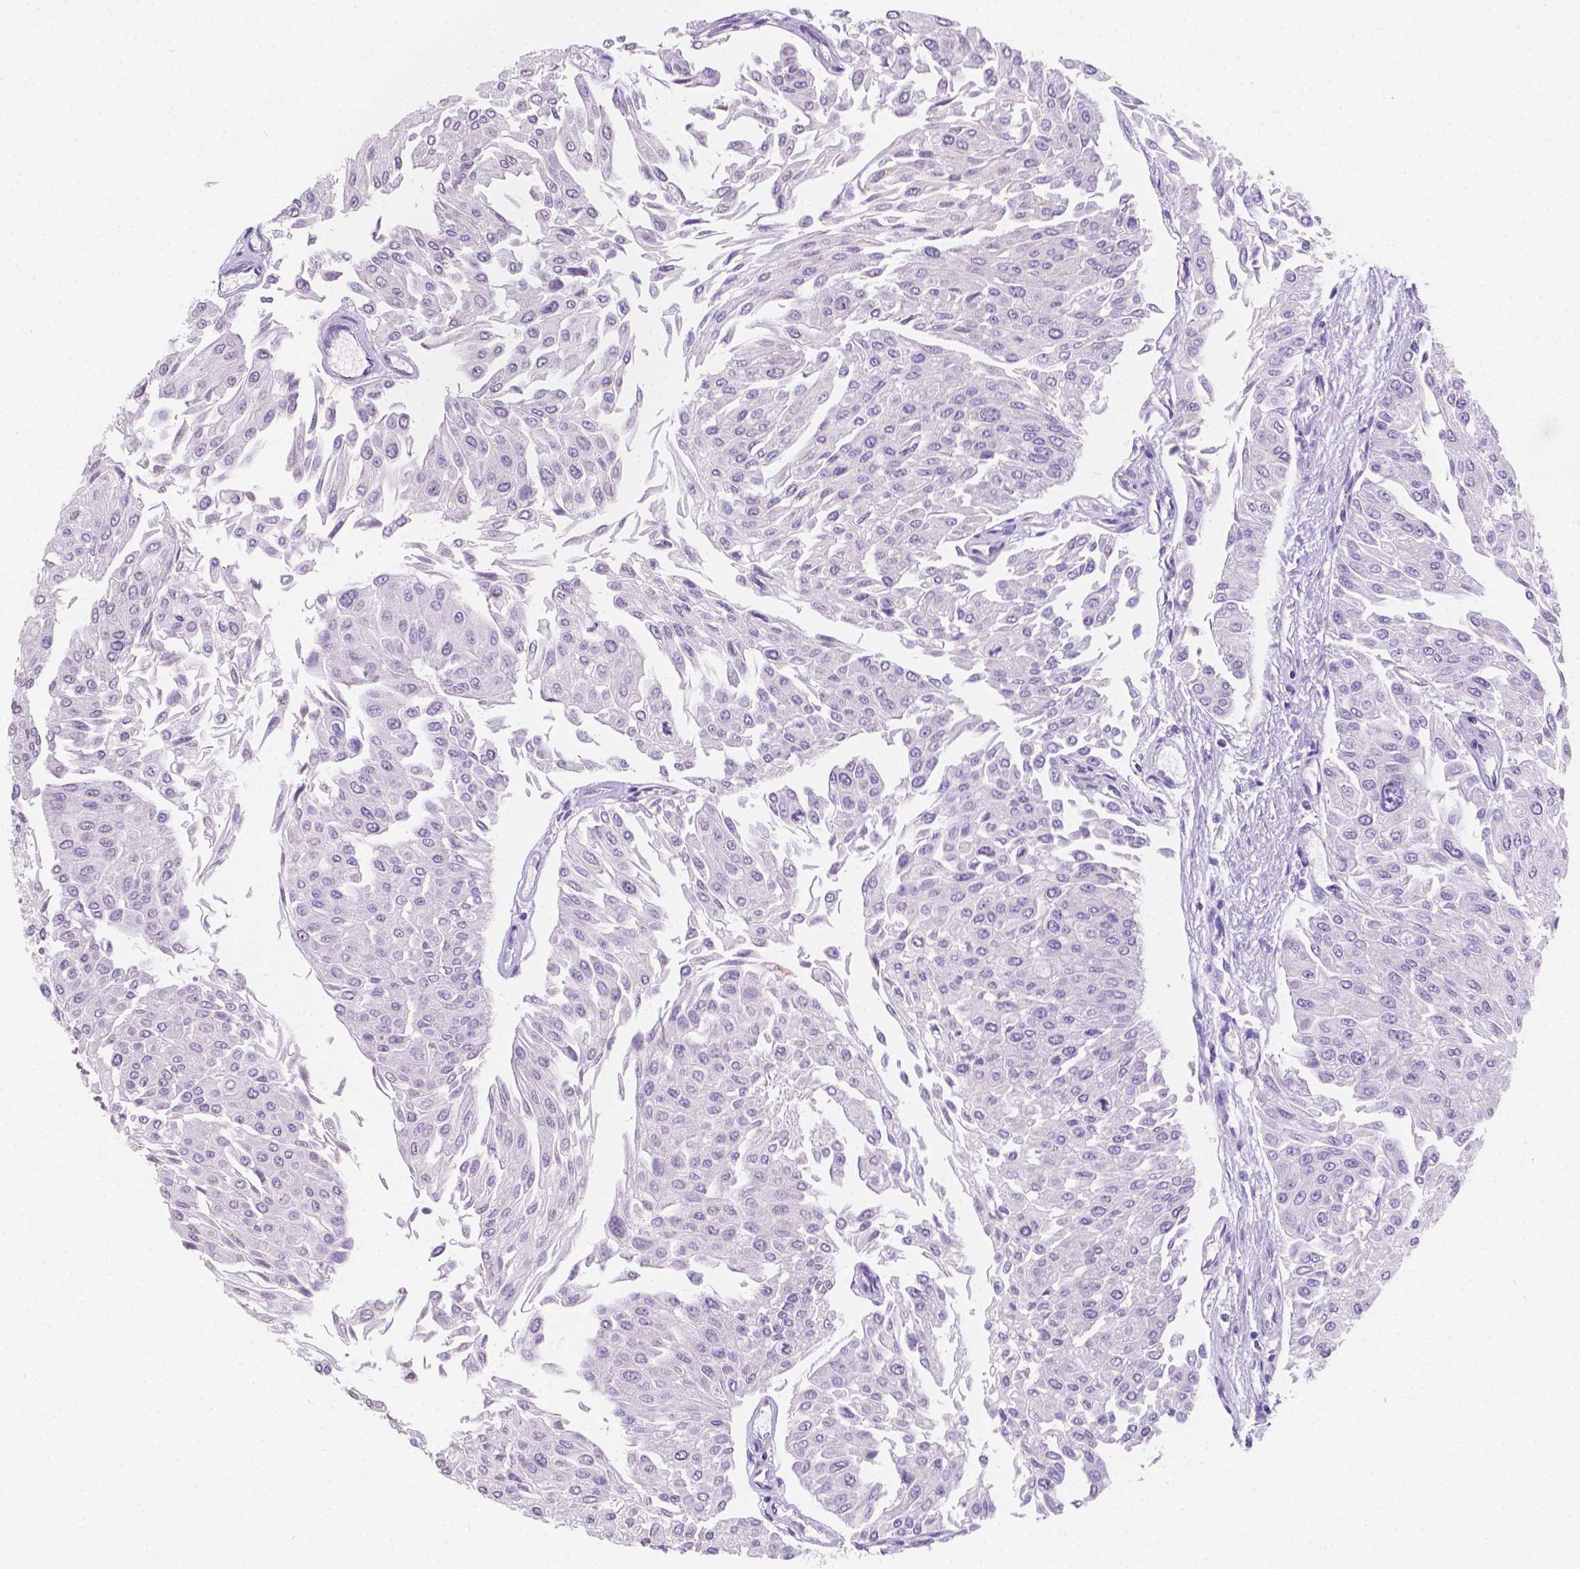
{"staining": {"intensity": "negative", "quantity": "none", "location": "none"}, "tissue": "urothelial cancer", "cell_type": "Tumor cells", "image_type": "cancer", "snomed": [{"axis": "morphology", "description": "Urothelial carcinoma, NOS"}, {"axis": "topography", "description": "Urinary bladder"}], "caption": "Urothelial cancer was stained to show a protein in brown. There is no significant expression in tumor cells.", "gene": "TMEM130", "patient": {"sex": "male", "age": 67}}